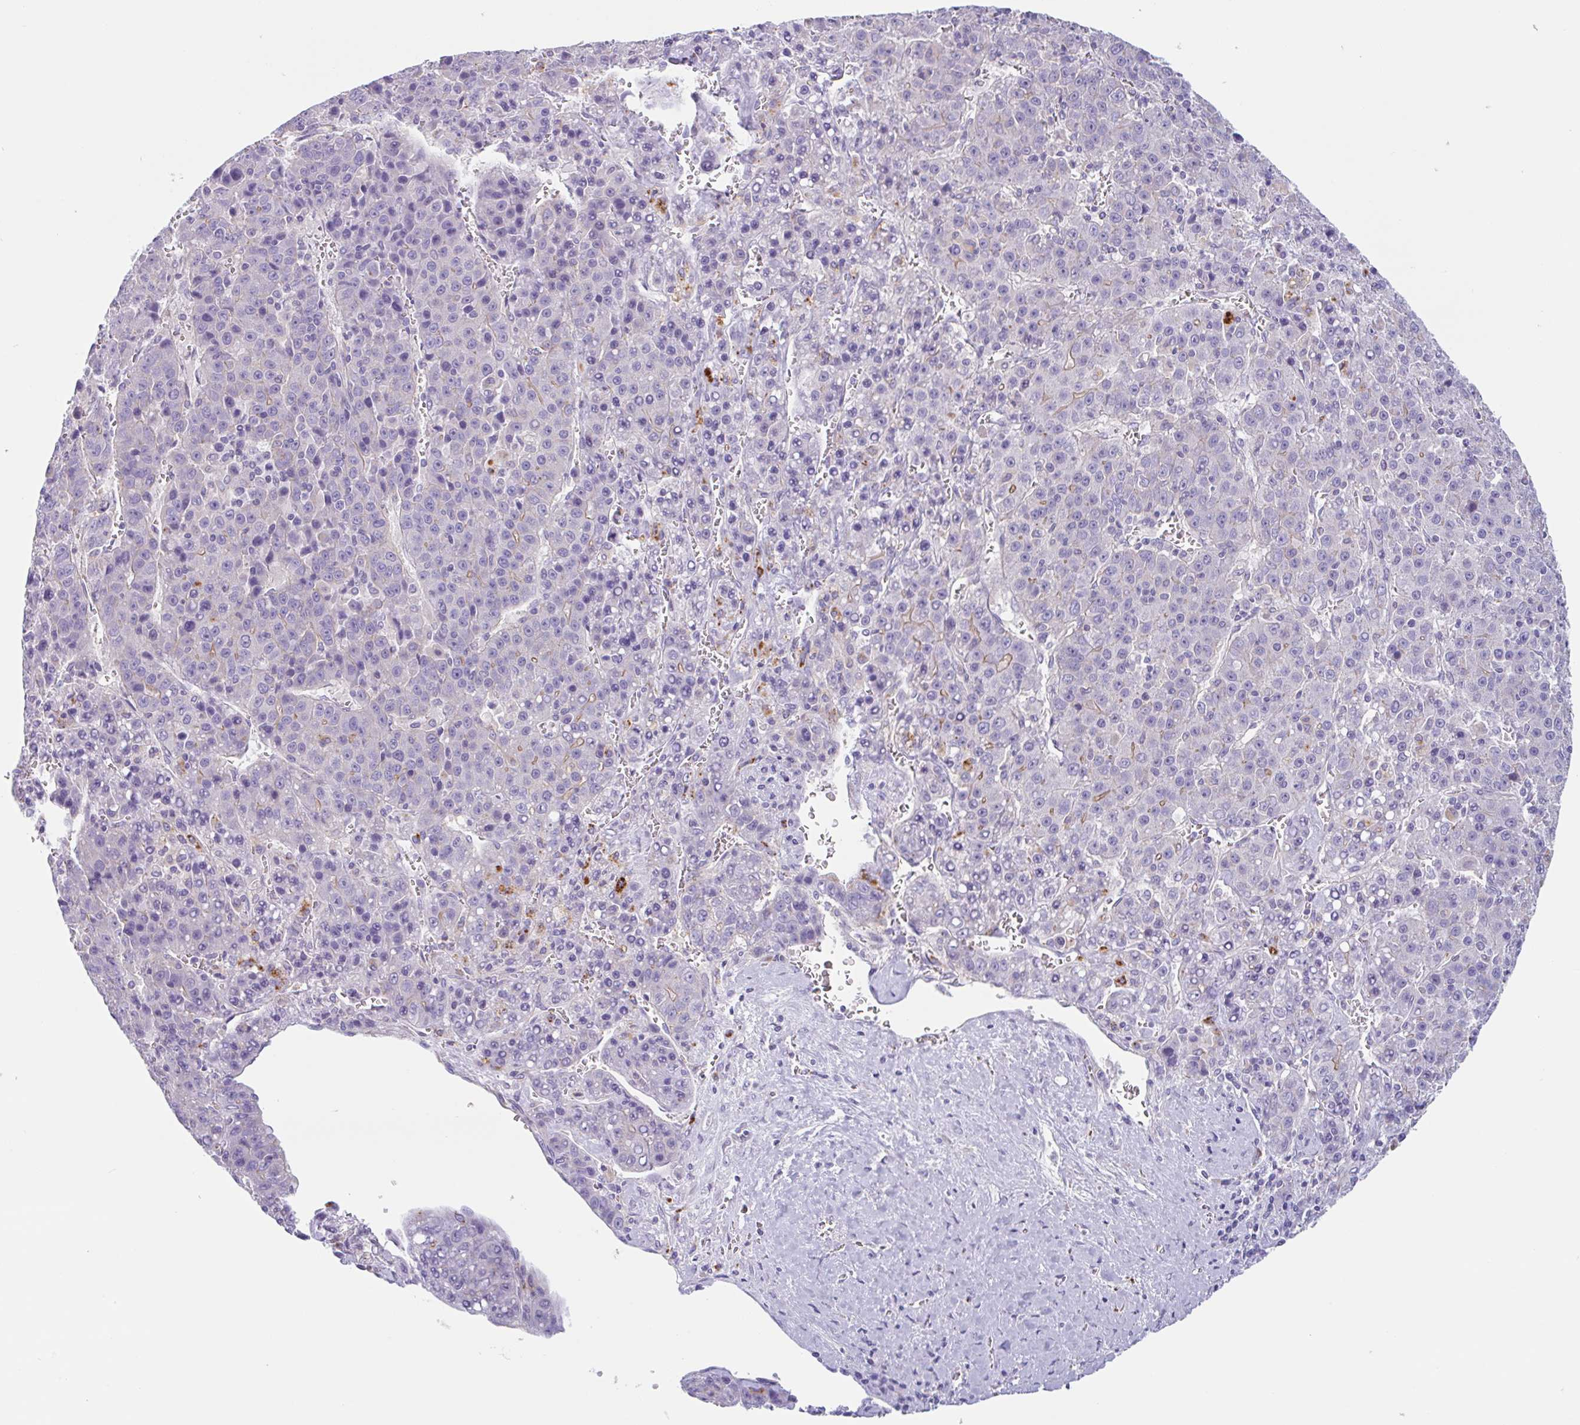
{"staining": {"intensity": "negative", "quantity": "none", "location": "none"}, "tissue": "liver cancer", "cell_type": "Tumor cells", "image_type": "cancer", "snomed": [{"axis": "morphology", "description": "Carcinoma, Hepatocellular, NOS"}, {"axis": "topography", "description": "Liver"}], "caption": "A high-resolution image shows immunohistochemistry (IHC) staining of liver hepatocellular carcinoma, which exhibits no significant expression in tumor cells. (IHC, brightfield microscopy, high magnification).", "gene": "LENG9", "patient": {"sex": "female", "age": 53}}